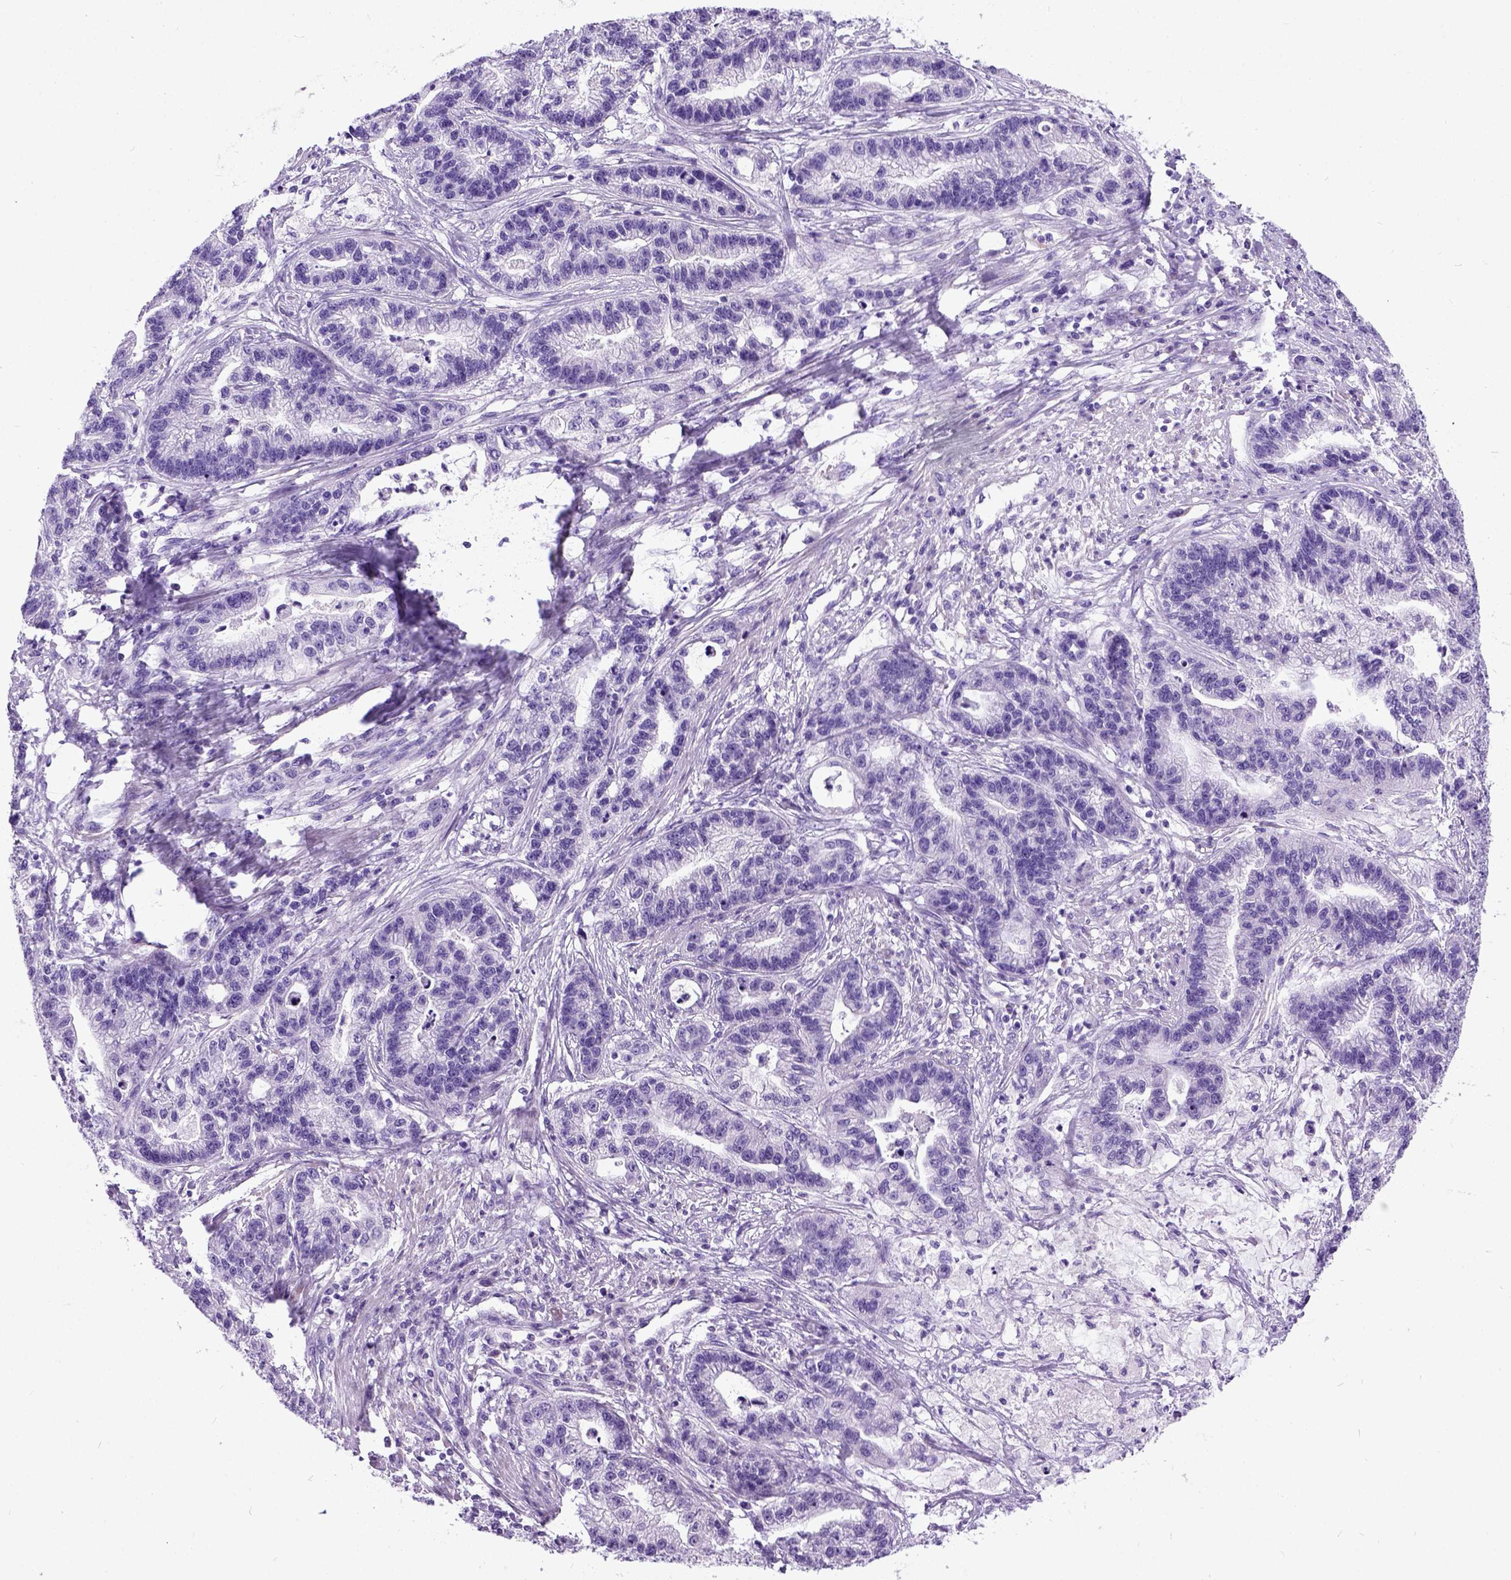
{"staining": {"intensity": "negative", "quantity": "none", "location": "none"}, "tissue": "stomach cancer", "cell_type": "Tumor cells", "image_type": "cancer", "snomed": [{"axis": "morphology", "description": "Adenocarcinoma, NOS"}, {"axis": "topography", "description": "Stomach"}], "caption": "Immunohistochemistry (IHC) of adenocarcinoma (stomach) exhibits no staining in tumor cells.", "gene": "IGF2", "patient": {"sex": "male", "age": 83}}